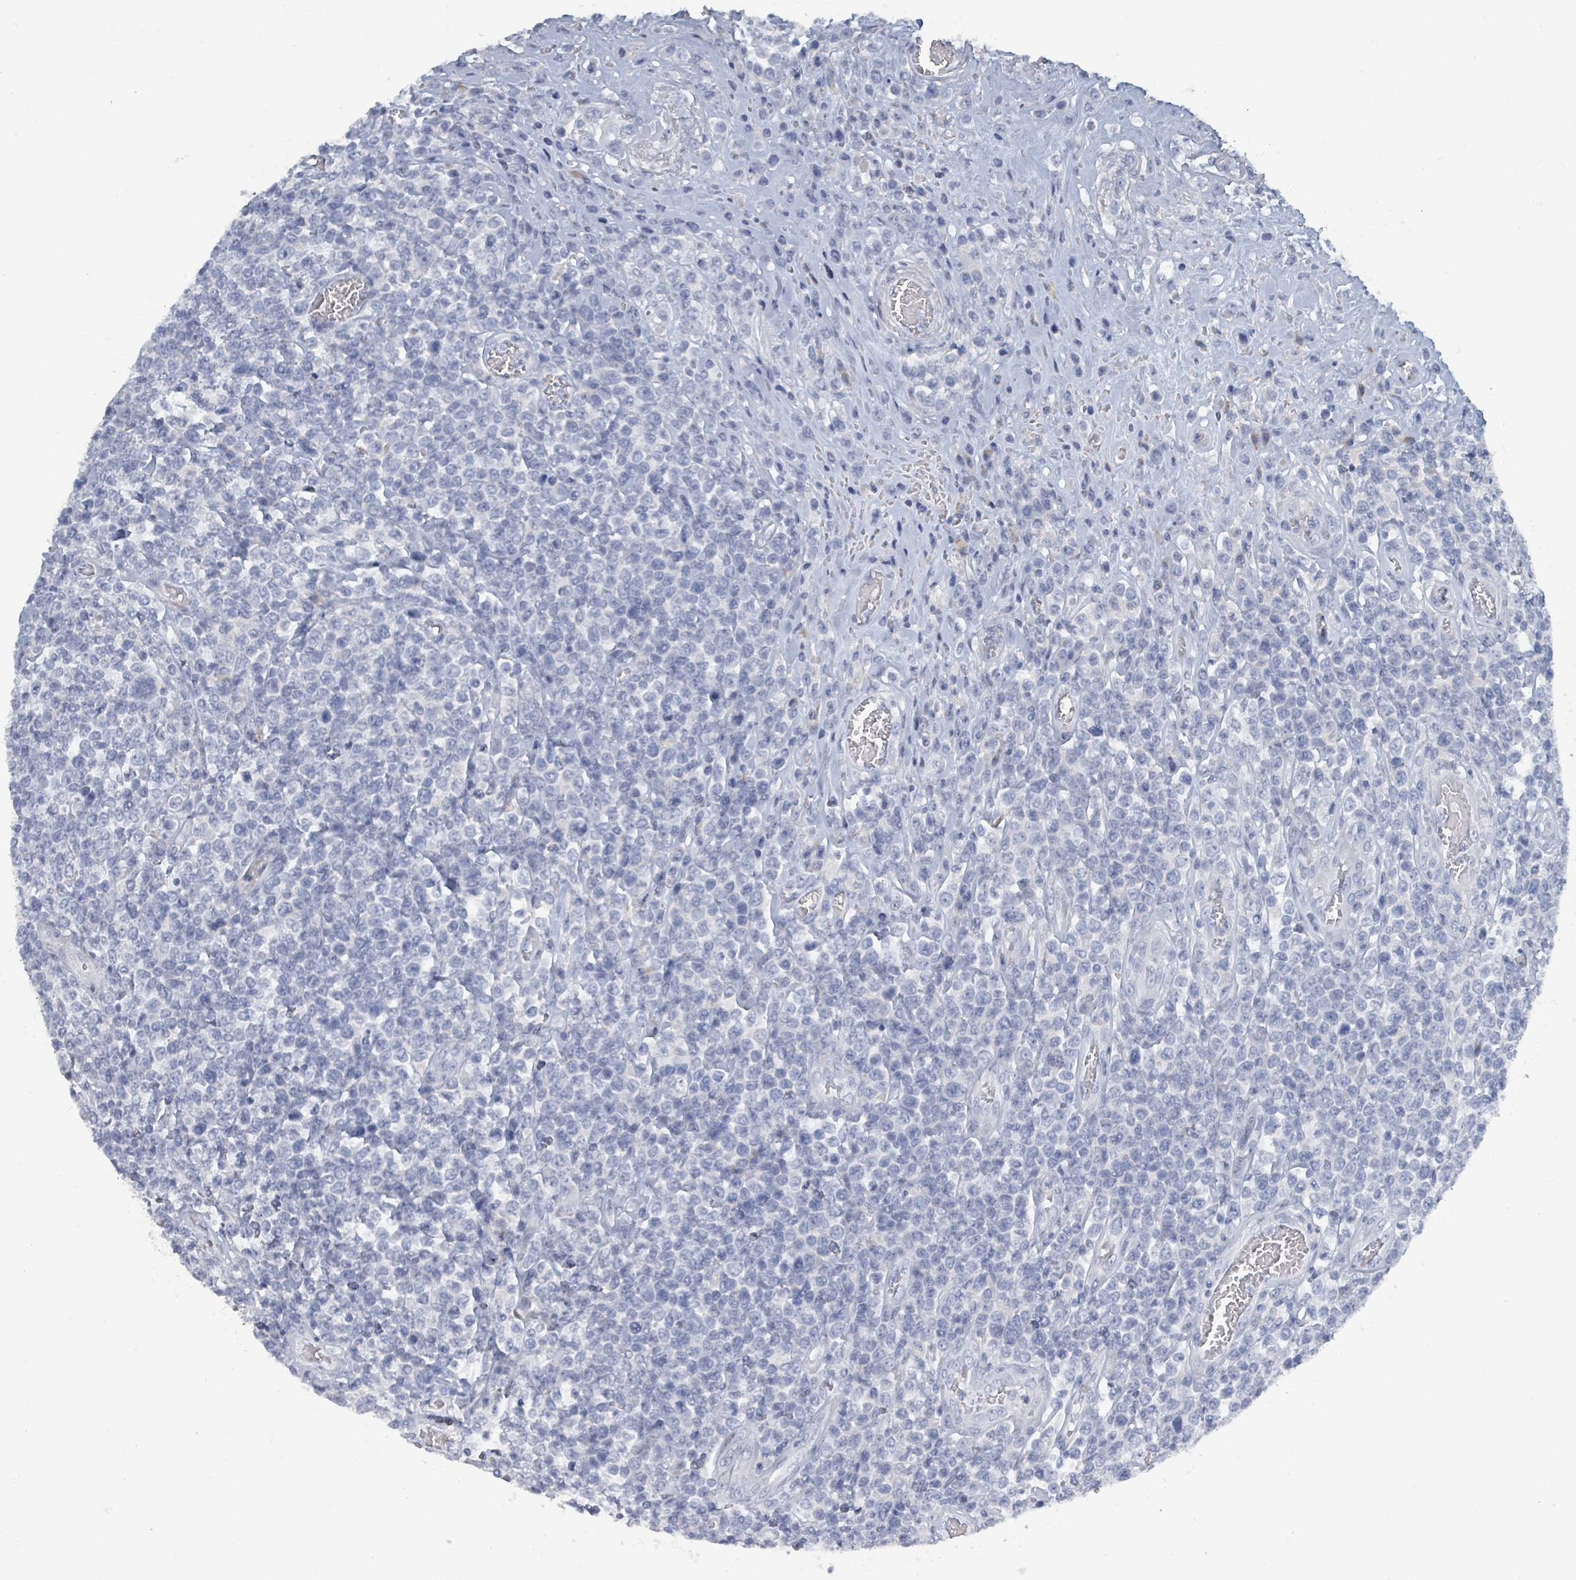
{"staining": {"intensity": "negative", "quantity": "none", "location": "none"}, "tissue": "lymphoma", "cell_type": "Tumor cells", "image_type": "cancer", "snomed": [{"axis": "morphology", "description": "Malignant lymphoma, non-Hodgkin's type, High grade"}, {"axis": "topography", "description": "Soft tissue"}], "caption": "A micrograph of human high-grade malignant lymphoma, non-Hodgkin's type is negative for staining in tumor cells. (DAB immunohistochemistry (IHC), high magnification).", "gene": "RAB33B", "patient": {"sex": "female", "age": 56}}